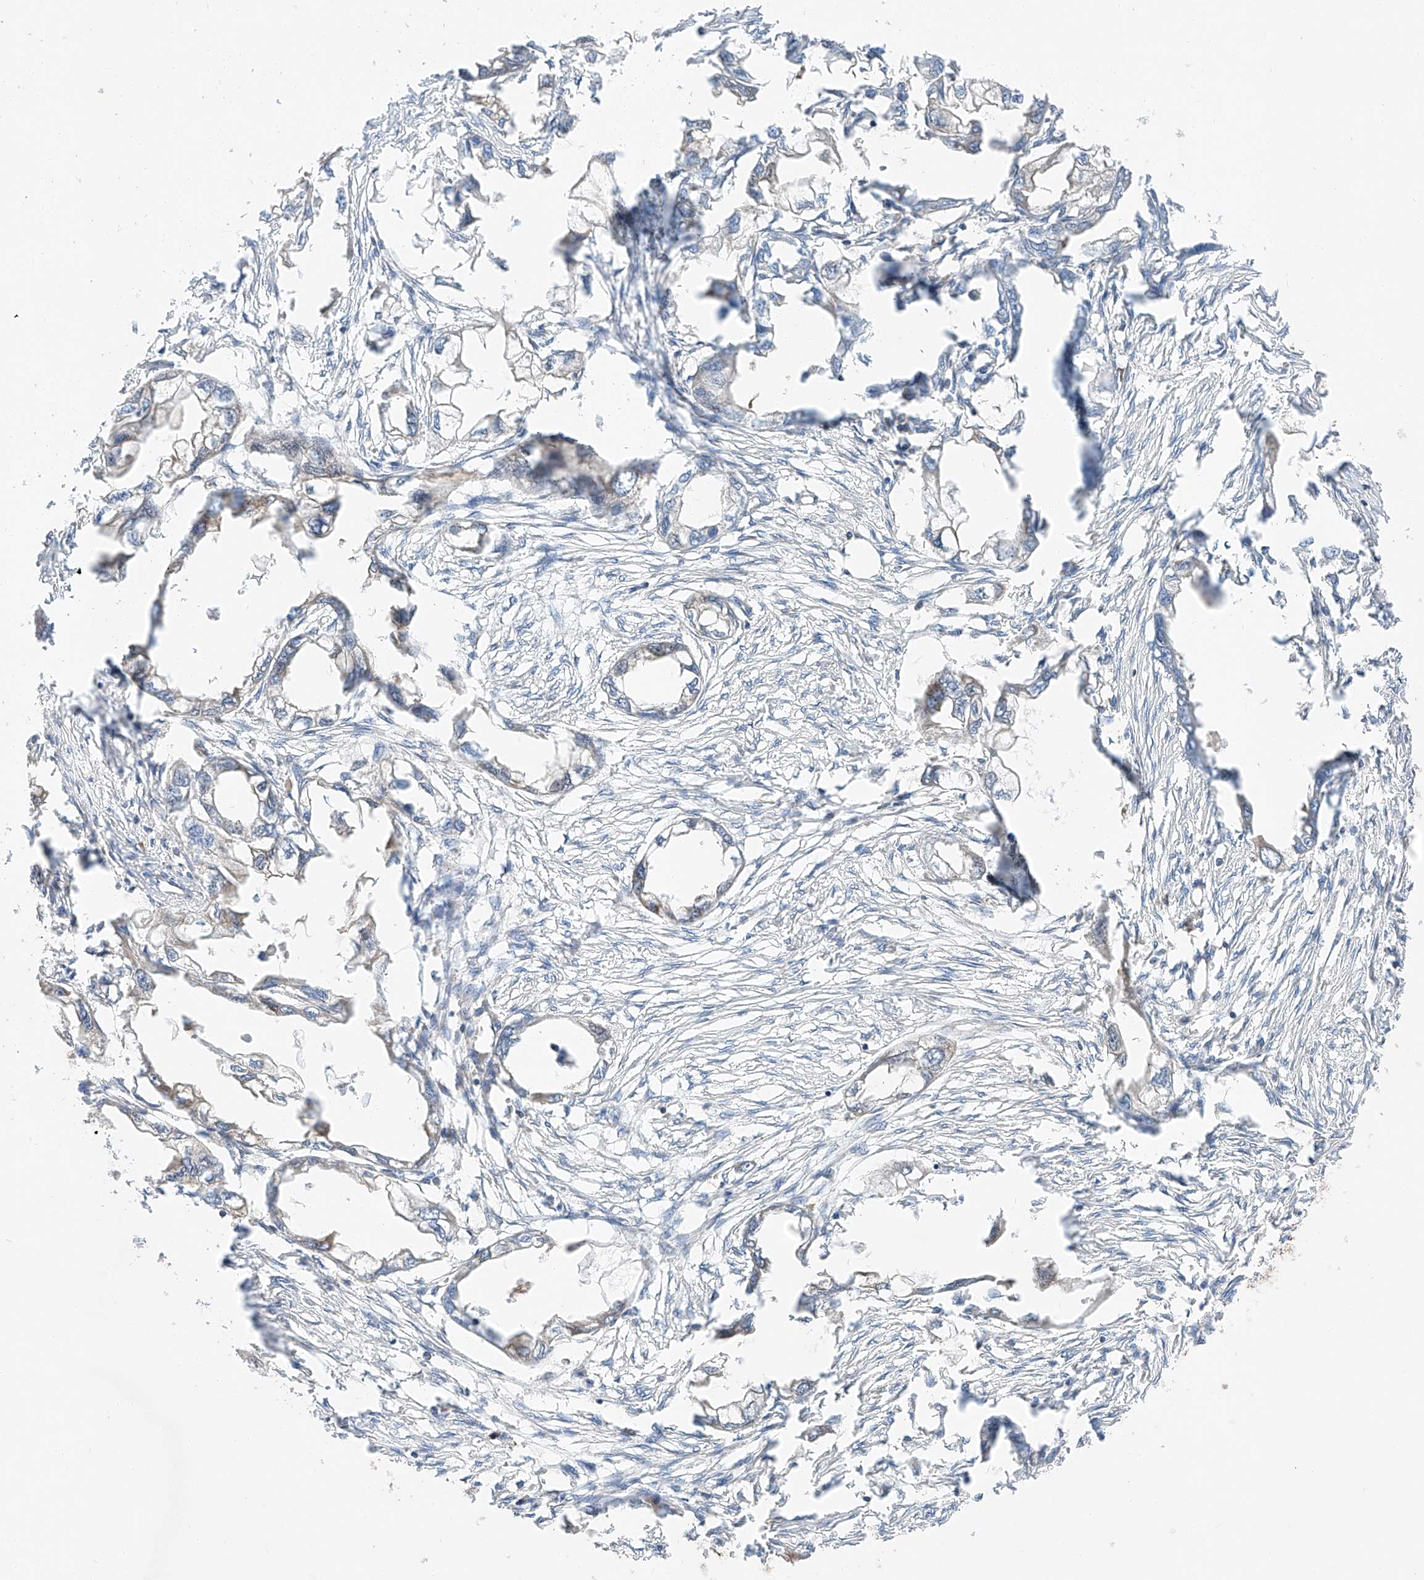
{"staining": {"intensity": "negative", "quantity": "none", "location": "none"}, "tissue": "endometrial cancer", "cell_type": "Tumor cells", "image_type": "cancer", "snomed": [{"axis": "morphology", "description": "Adenocarcinoma, NOS"}, {"axis": "morphology", "description": "Adenocarcinoma, metastatic, NOS"}, {"axis": "topography", "description": "Adipose tissue"}, {"axis": "topography", "description": "Endometrium"}], "caption": "The immunohistochemistry (IHC) image has no significant staining in tumor cells of metastatic adenocarcinoma (endometrial) tissue. (Immunohistochemistry, brightfield microscopy, high magnification).", "gene": "RUSC1", "patient": {"sex": "female", "age": 67}}